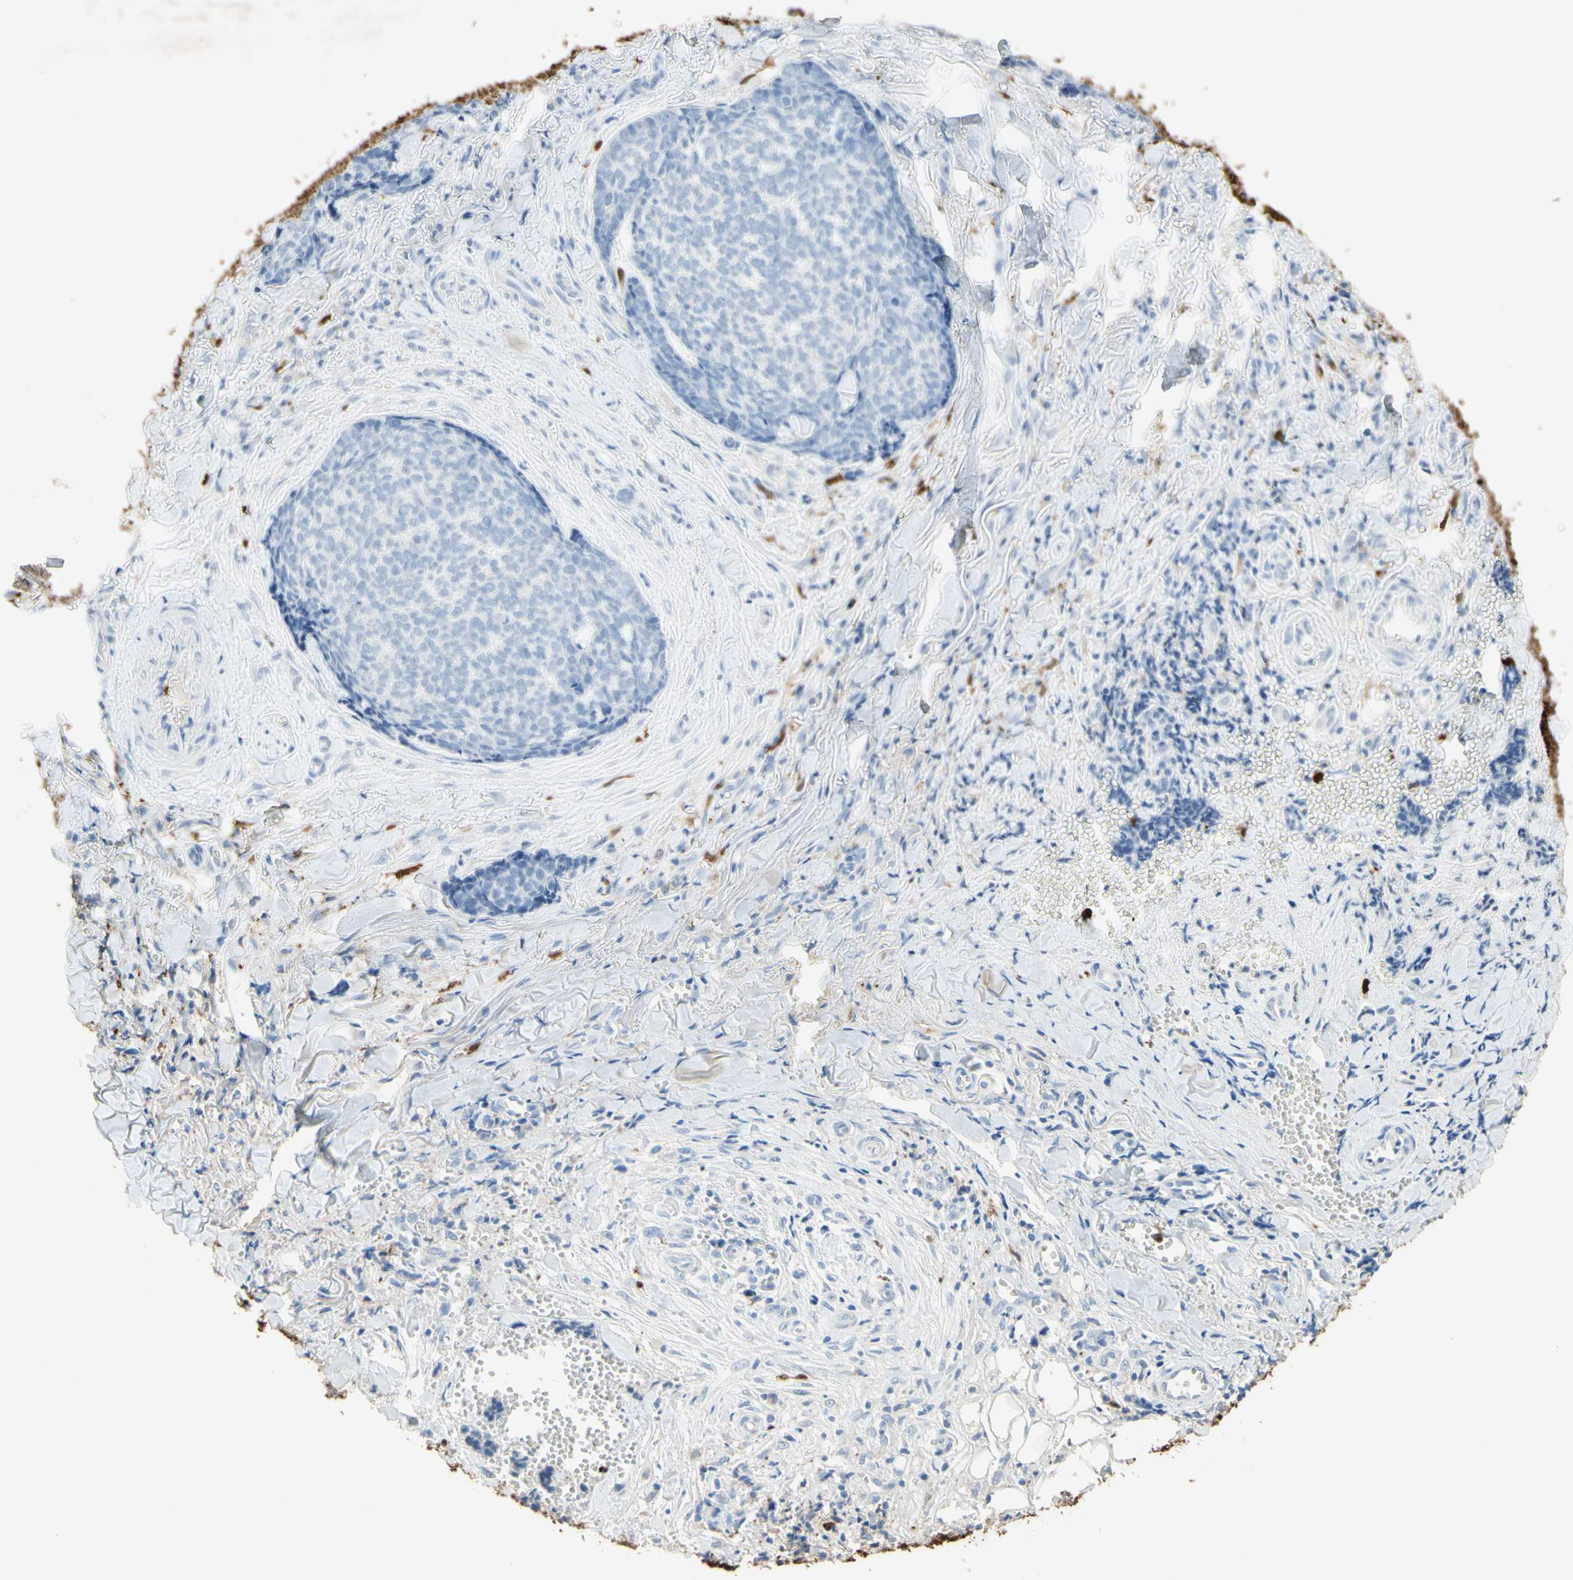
{"staining": {"intensity": "negative", "quantity": "none", "location": "none"}, "tissue": "skin cancer", "cell_type": "Tumor cells", "image_type": "cancer", "snomed": [{"axis": "morphology", "description": "Basal cell carcinoma"}, {"axis": "topography", "description": "Skin"}], "caption": "Immunohistochemistry micrograph of skin cancer stained for a protein (brown), which reveals no positivity in tumor cells.", "gene": "NFKBIZ", "patient": {"sex": "male", "age": 84}}